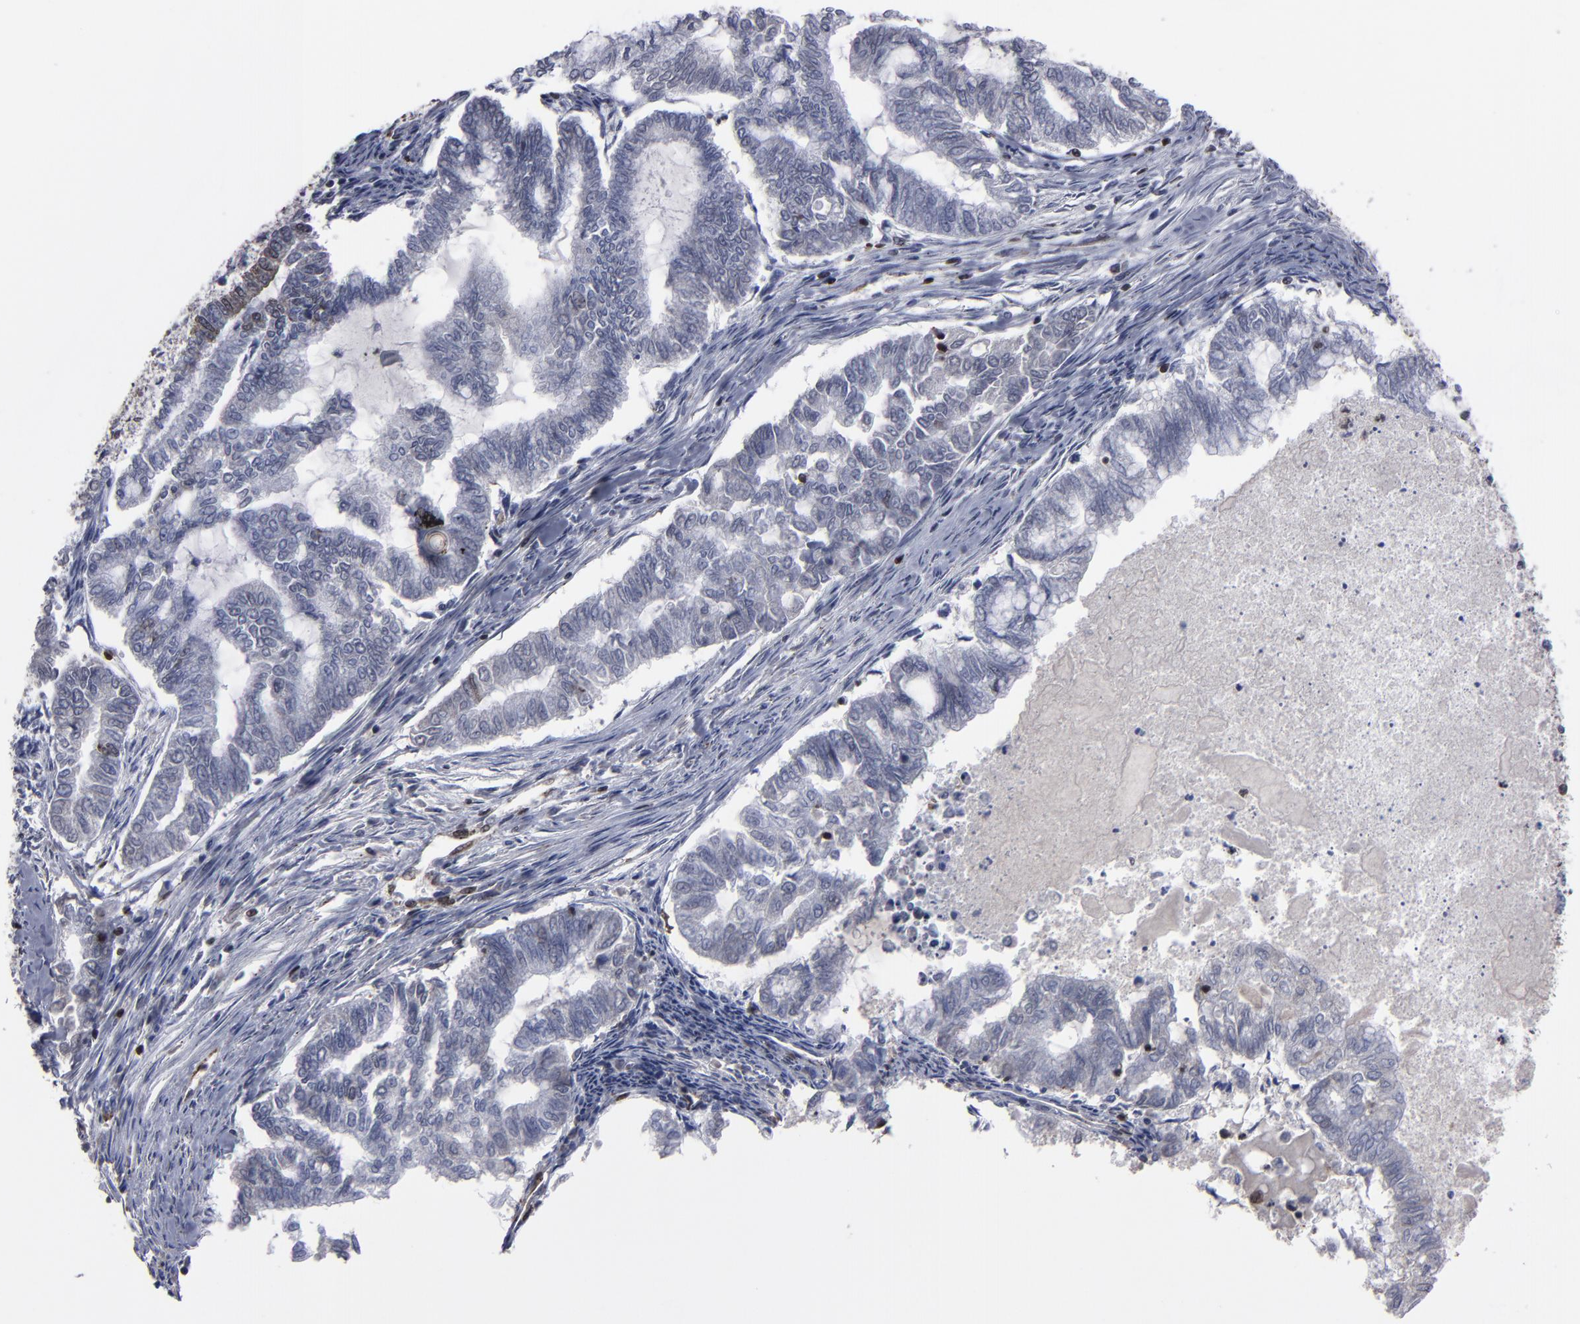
{"staining": {"intensity": "weak", "quantity": "<25%", "location": "cytoplasmic/membranous,nuclear"}, "tissue": "endometrial cancer", "cell_type": "Tumor cells", "image_type": "cancer", "snomed": [{"axis": "morphology", "description": "Adenocarcinoma, NOS"}, {"axis": "topography", "description": "Endometrium"}], "caption": "The micrograph shows no significant staining in tumor cells of endometrial cancer (adenocarcinoma).", "gene": "KIAA2026", "patient": {"sex": "female", "age": 79}}